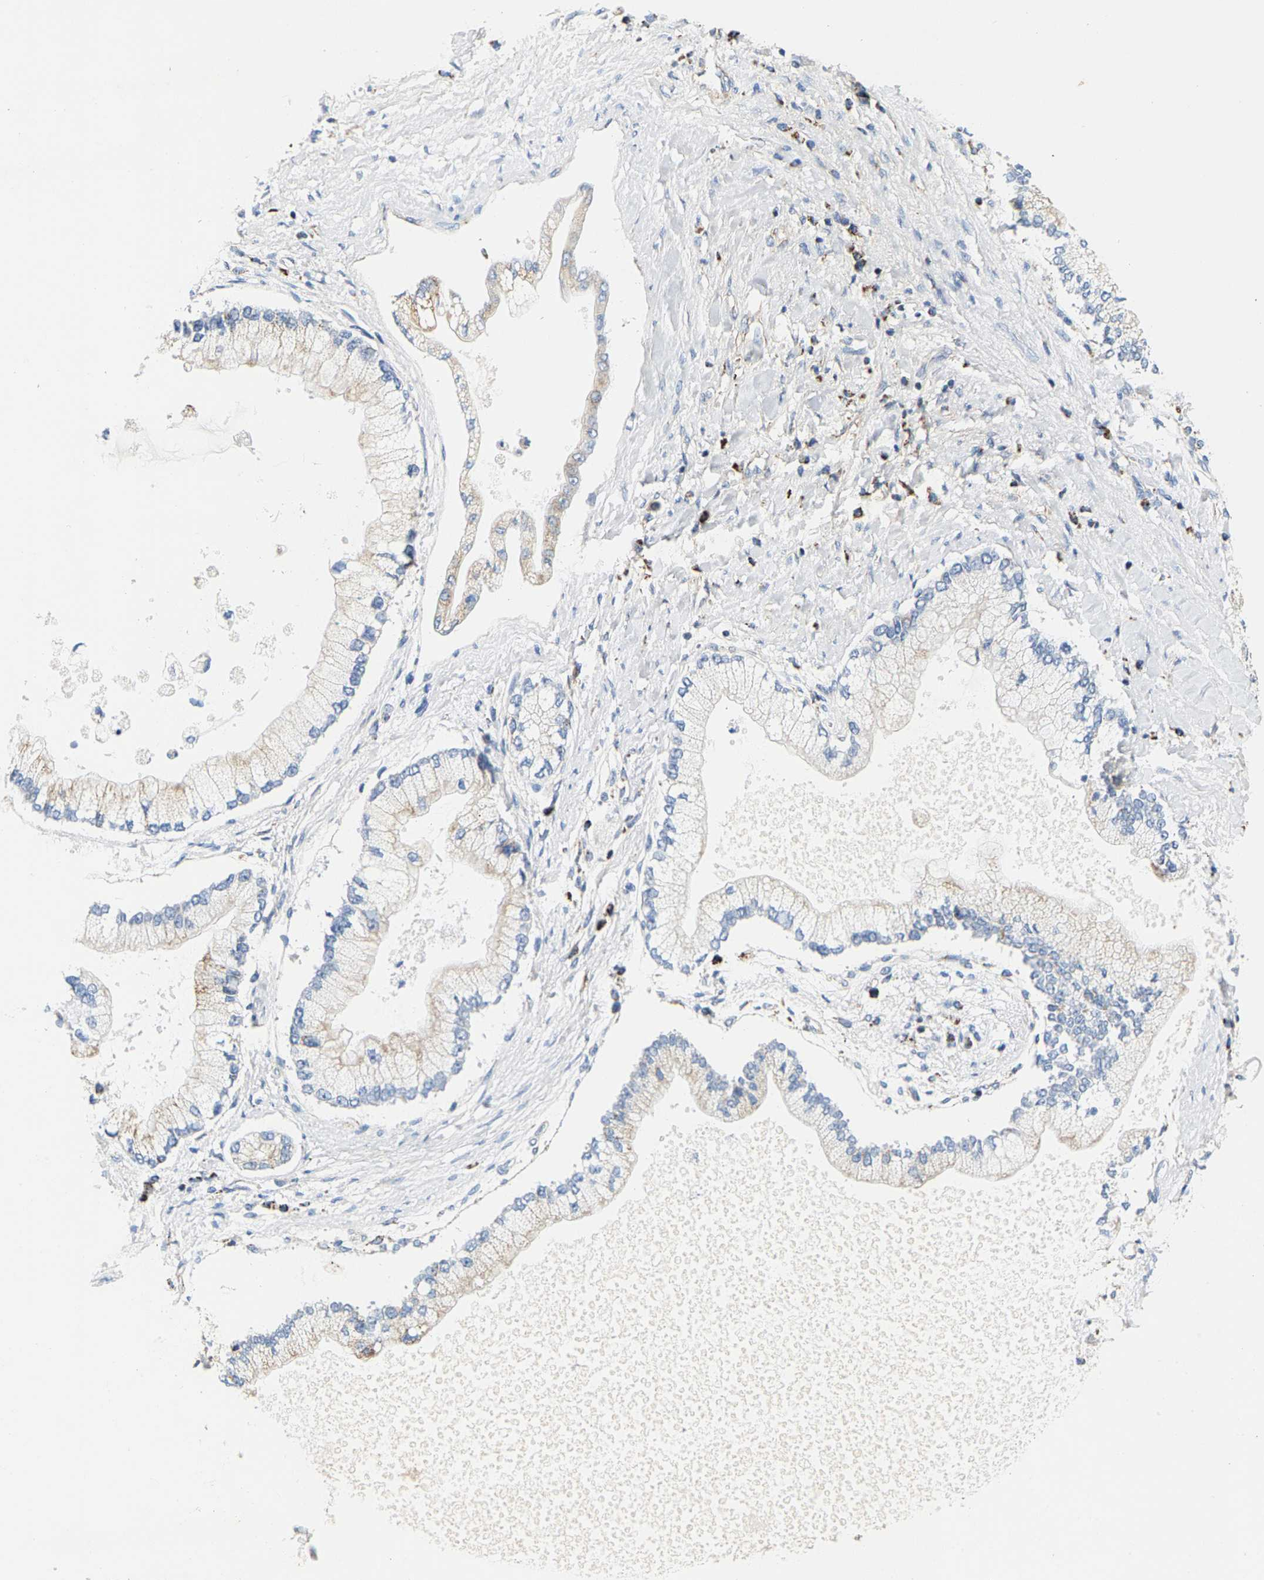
{"staining": {"intensity": "weak", "quantity": "25%-75%", "location": "cytoplasmic/membranous"}, "tissue": "liver cancer", "cell_type": "Tumor cells", "image_type": "cancer", "snomed": [{"axis": "morphology", "description": "Cholangiocarcinoma"}, {"axis": "topography", "description": "Liver"}], "caption": "Brown immunohistochemical staining in liver cholangiocarcinoma exhibits weak cytoplasmic/membranous expression in about 25%-75% of tumor cells. (brown staining indicates protein expression, while blue staining denotes nuclei).", "gene": "SHMT2", "patient": {"sex": "male", "age": 50}}